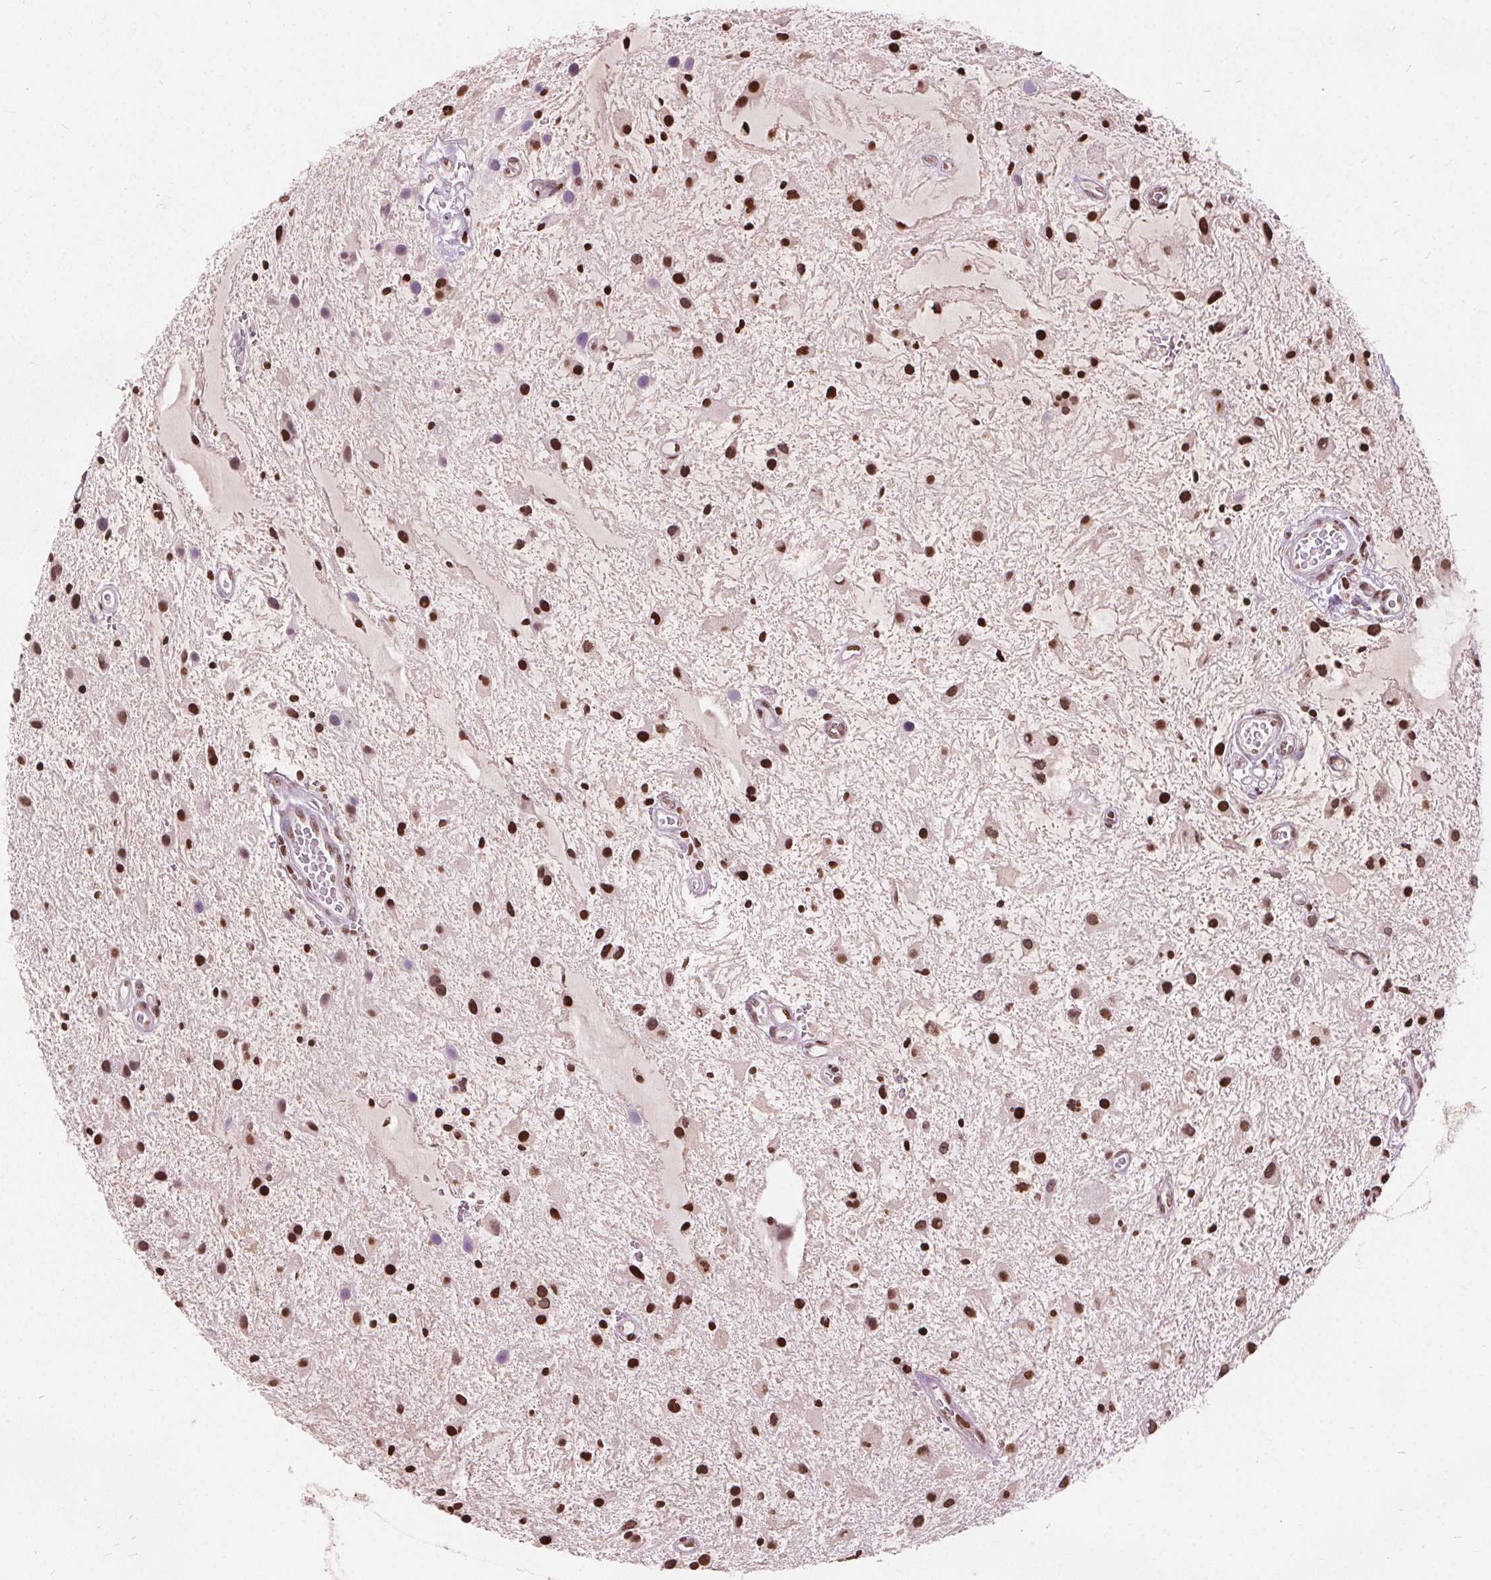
{"staining": {"intensity": "strong", "quantity": ">75%", "location": "nuclear"}, "tissue": "glioma", "cell_type": "Tumor cells", "image_type": "cancer", "snomed": [{"axis": "morphology", "description": "Glioma, malignant, Low grade"}, {"axis": "topography", "description": "Cerebellum"}], "caption": "Glioma stained for a protein displays strong nuclear positivity in tumor cells.", "gene": "ISLR2", "patient": {"sex": "female", "age": 14}}